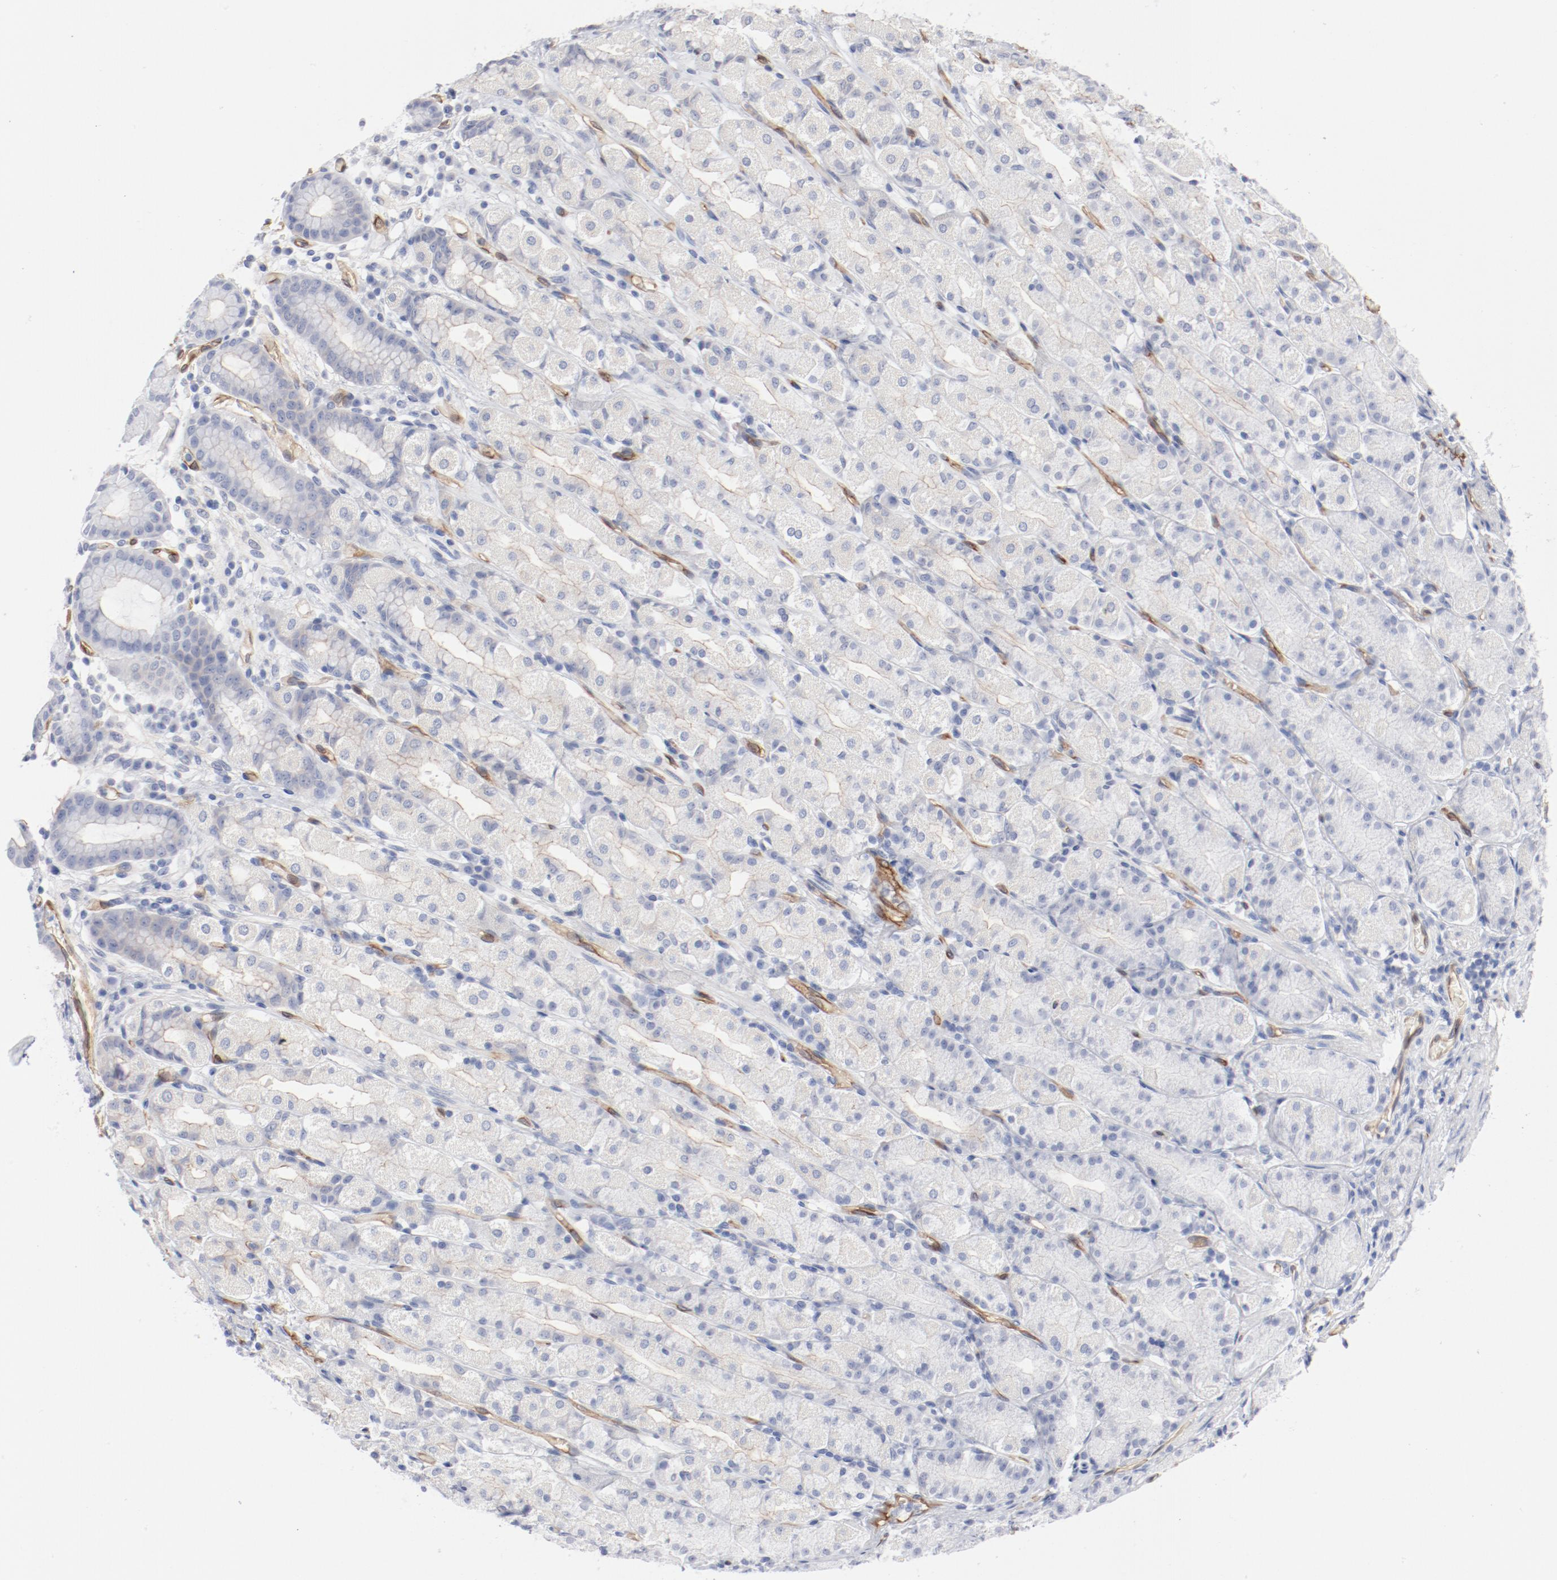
{"staining": {"intensity": "negative", "quantity": "none", "location": "none"}, "tissue": "stomach", "cell_type": "Glandular cells", "image_type": "normal", "snomed": [{"axis": "morphology", "description": "Normal tissue, NOS"}, {"axis": "topography", "description": "Stomach, upper"}], "caption": "Immunohistochemistry micrograph of unremarkable stomach: stomach stained with DAB (3,3'-diaminobenzidine) reveals no significant protein staining in glandular cells.", "gene": "SHANK3", "patient": {"sex": "male", "age": 68}}